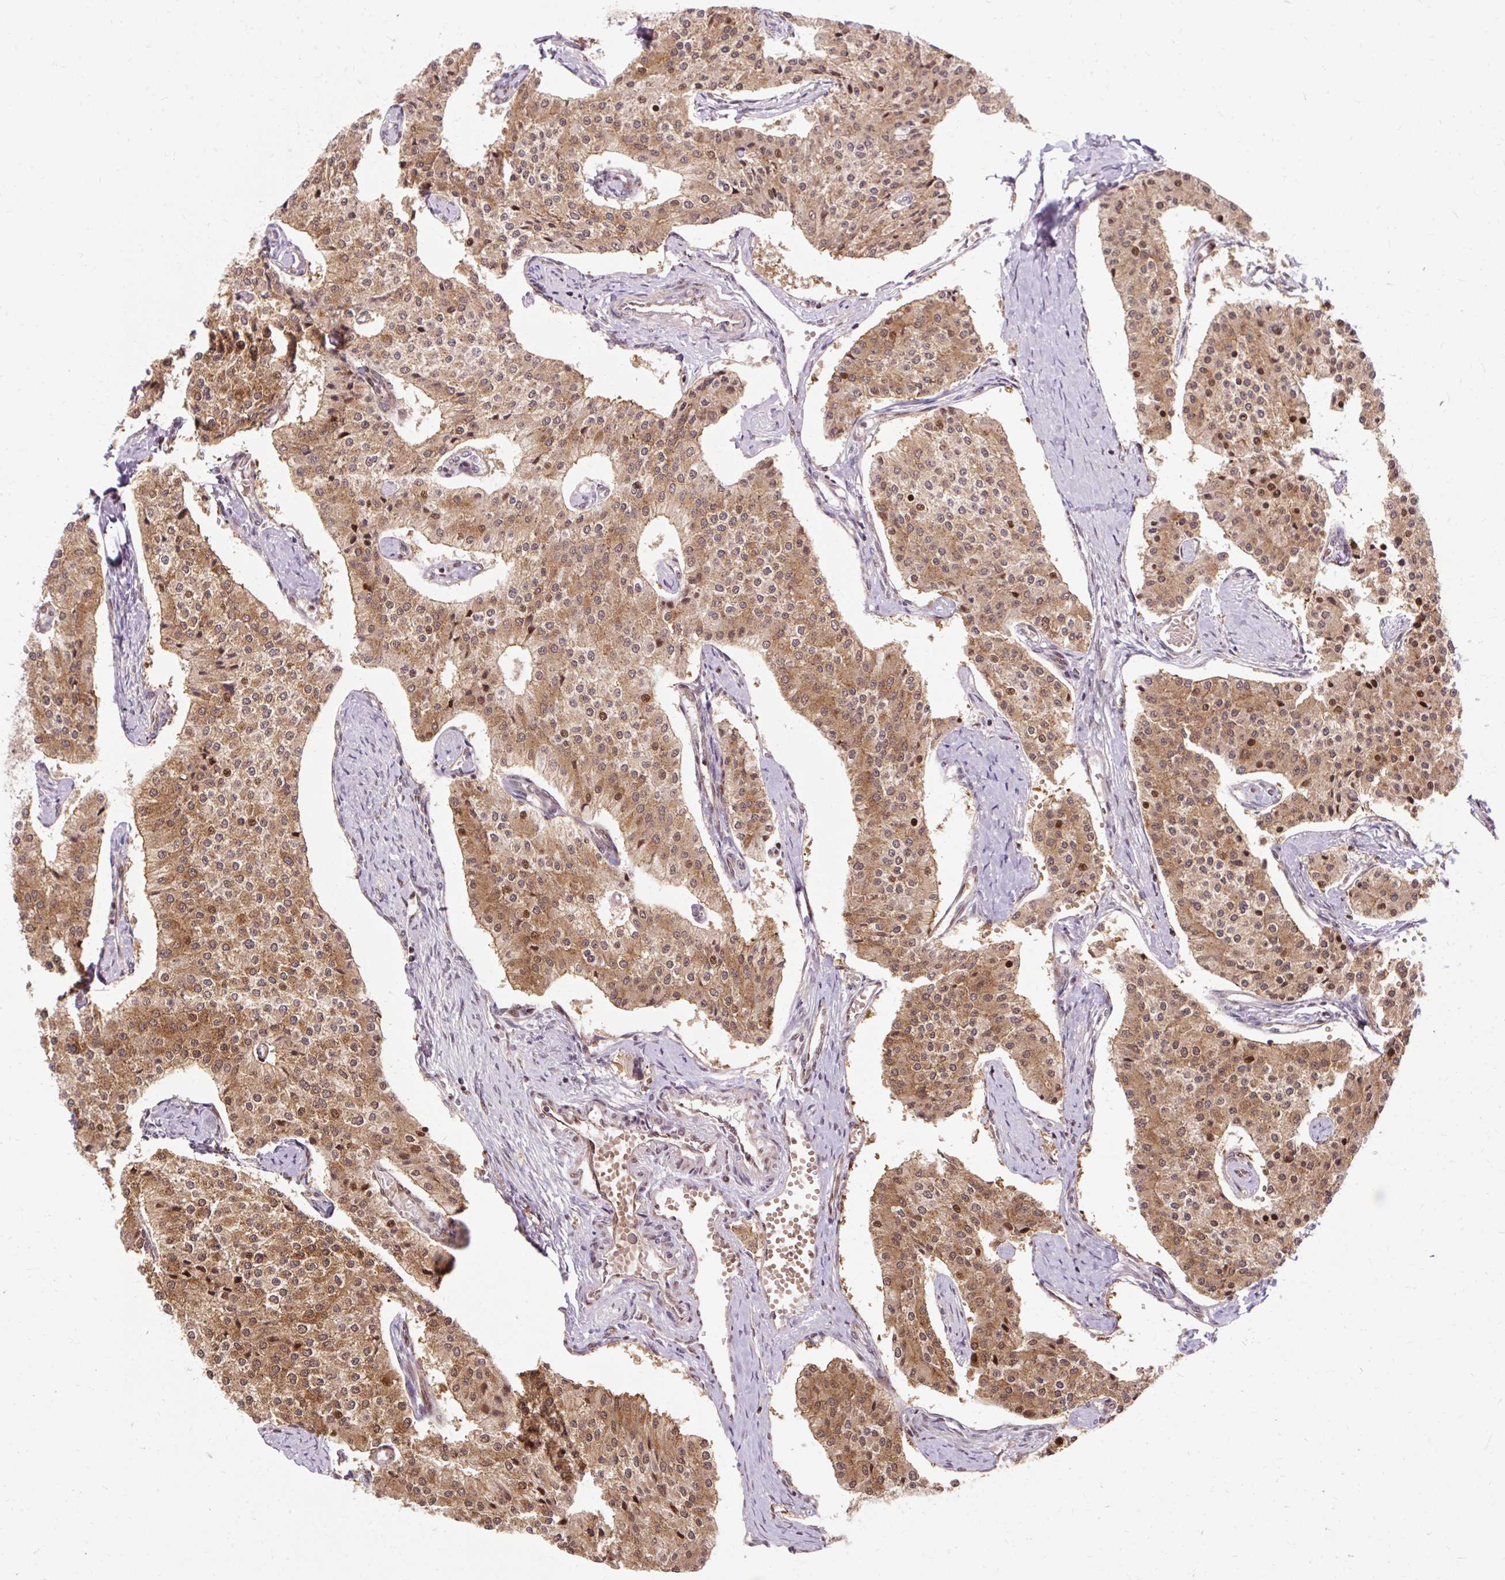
{"staining": {"intensity": "moderate", "quantity": ">75%", "location": "cytoplasmic/membranous,nuclear"}, "tissue": "carcinoid", "cell_type": "Tumor cells", "image_type": "cancer", "snomed": [{"axis": "morphology", "description": "Carcinoid, malignant, NOS"}, {"axis": "topography", "description": "Colon"}], "caption": "There is medium levels of moderate cytoplasmic/membranous and nuclear expression in tumor cells of carcinoid, as demonstrated by immunohistochemical staining (brown color).", "gene": "MECOM", "patient": {"sex": "female", "age": 52}}